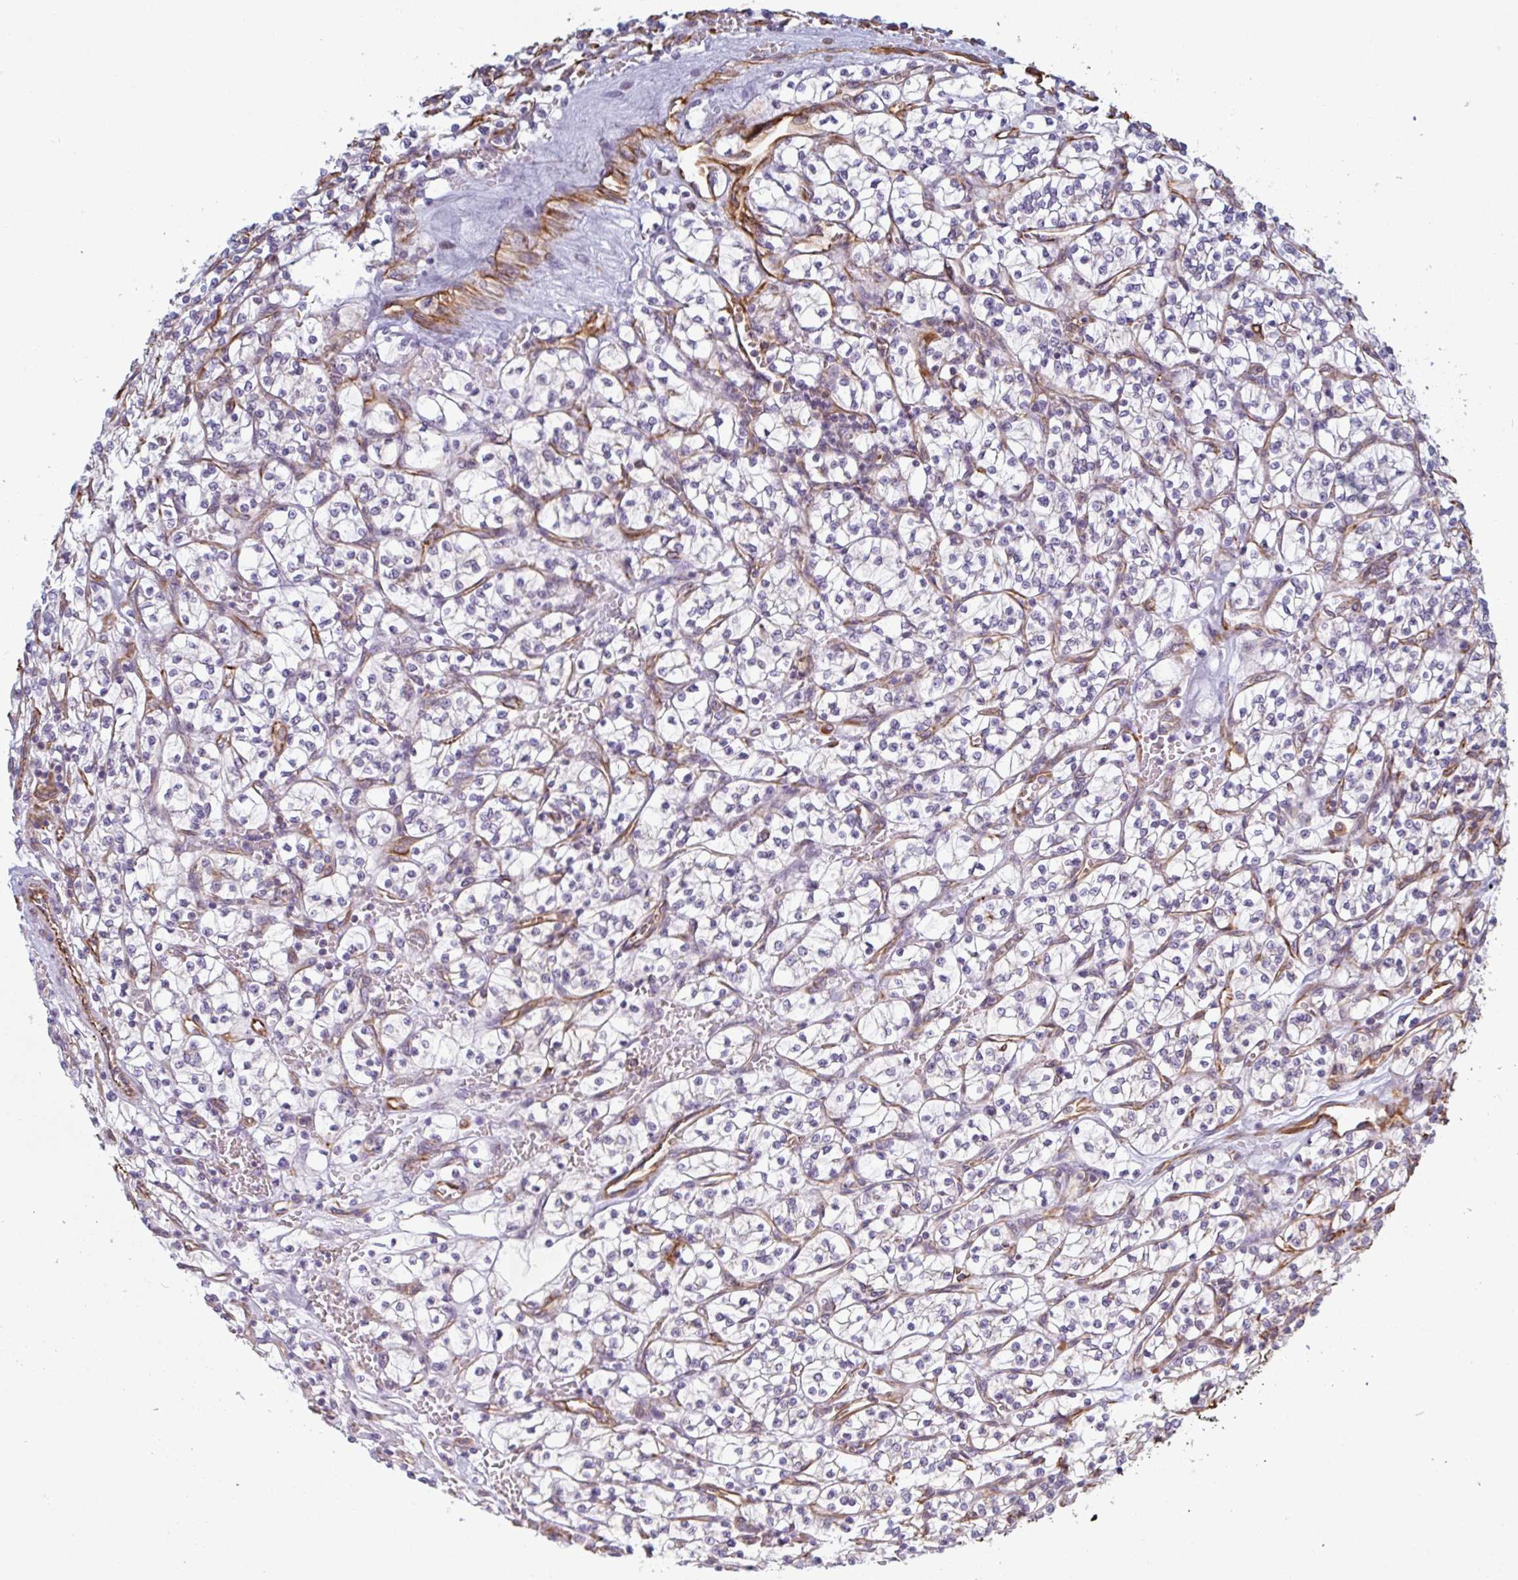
{"staining": {"intensity": "negative", "quantity": "none", "location": "none"}, "tissue": "renal cancer", "cell_type": "Tumor cells", "image_type": "cancer", "snomed": [{"axis": "morphology", "description": "Adenocarcinoma, NOS"}, {"axis": "topography", "description": "Kidney"}], "caption": "The immunohistochemistry (IHC) micrograph has no significant positivity in tumor cells of renal cancer (adenocarcinoma) tissue.", "gene": "PPFIA1", "patient": {"sex": "female", "age": 64}}